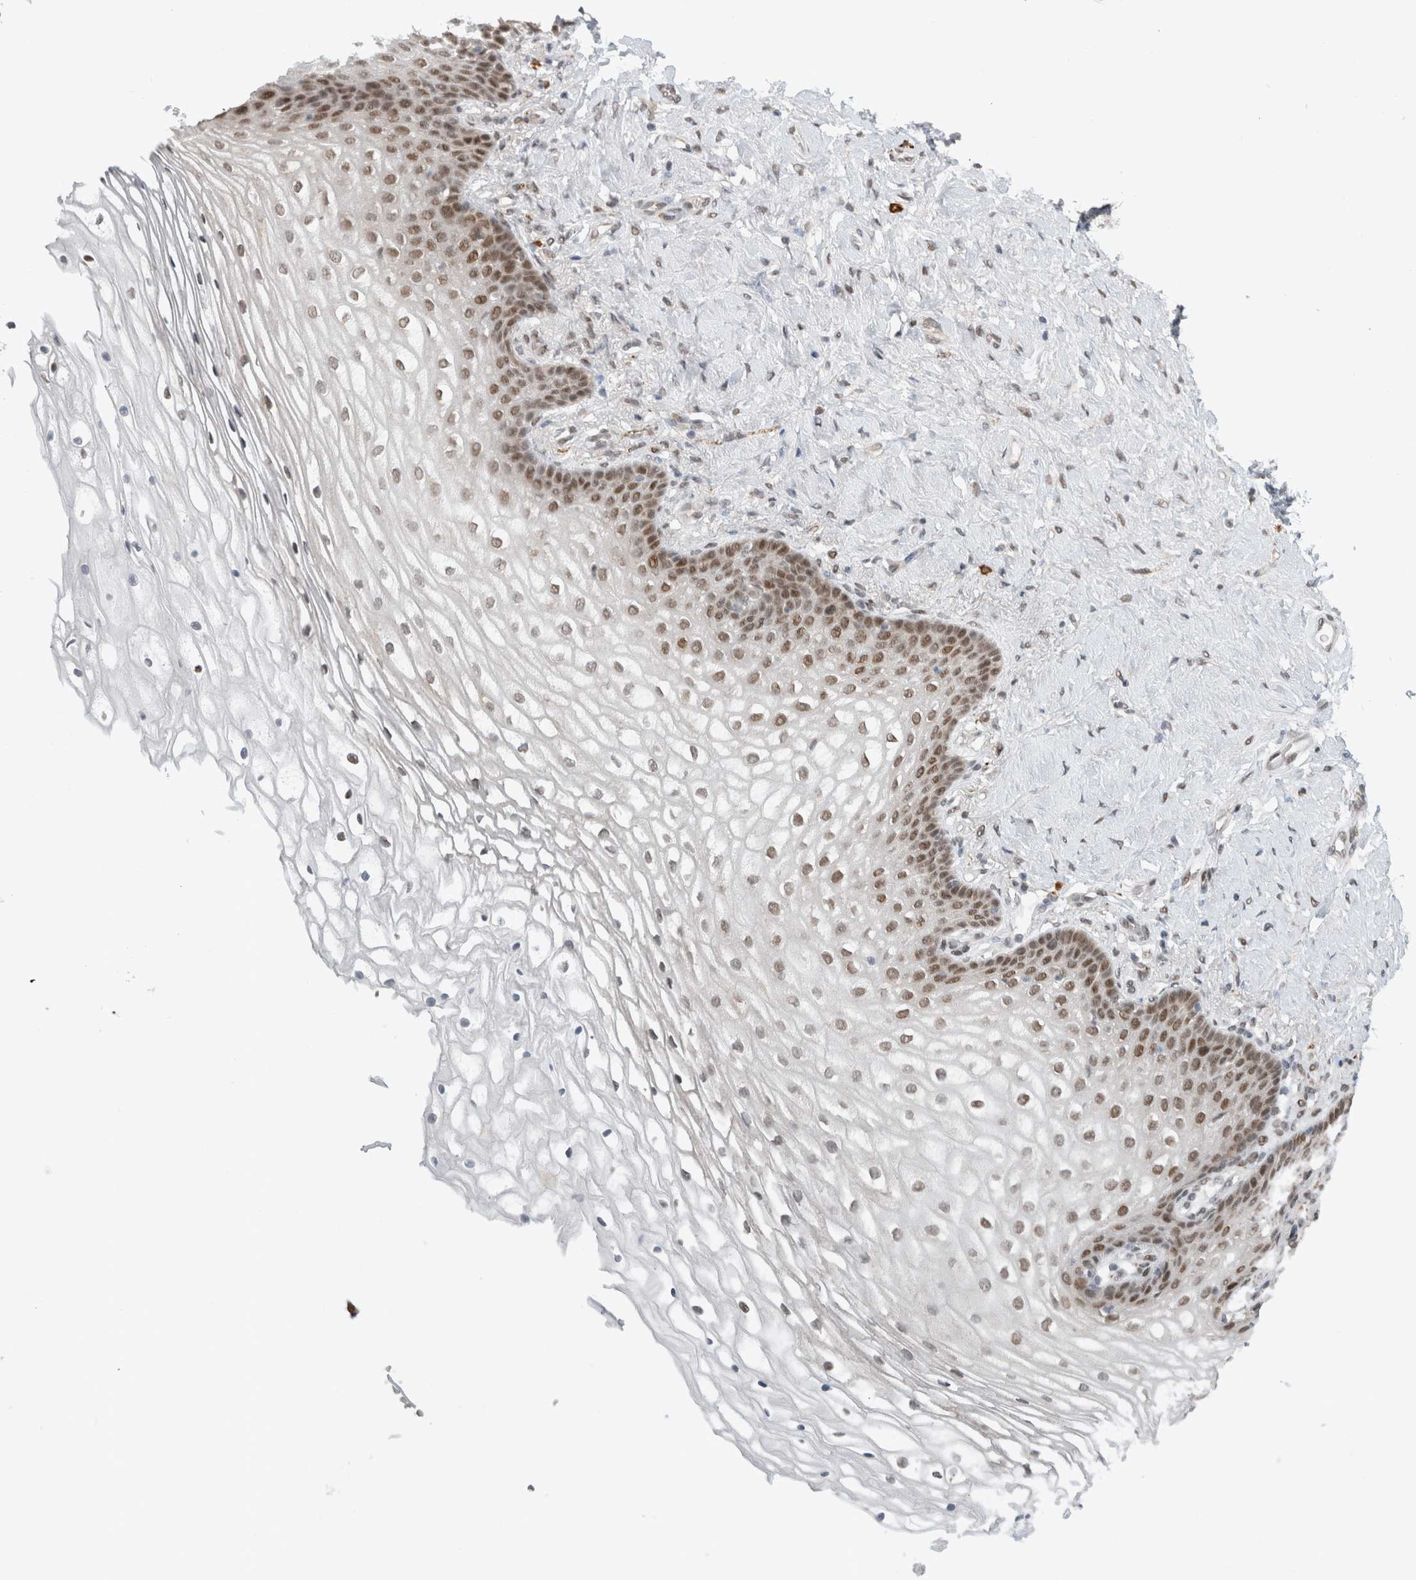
{"staining": {"intensity": "moderate", "quantity": "25%-75%", "location": "nuclear"}, "tissue": "vagina", "cell_type": "Squamous epithelial cells", "image_type": "normal", "snomed": [{"axis": "morphology", "description": "Normal tissue, NOS"}, {"axis": "topography", "description": "Vagina"}], "caption": "Immunohistochemistry of benign vagina exhibits medium levels of moderate nuclear expression in about 25%-75% of squamous epithelial cells.", "gene": "HNRNPR", "patient": {"sex": "female", "age": 60}}